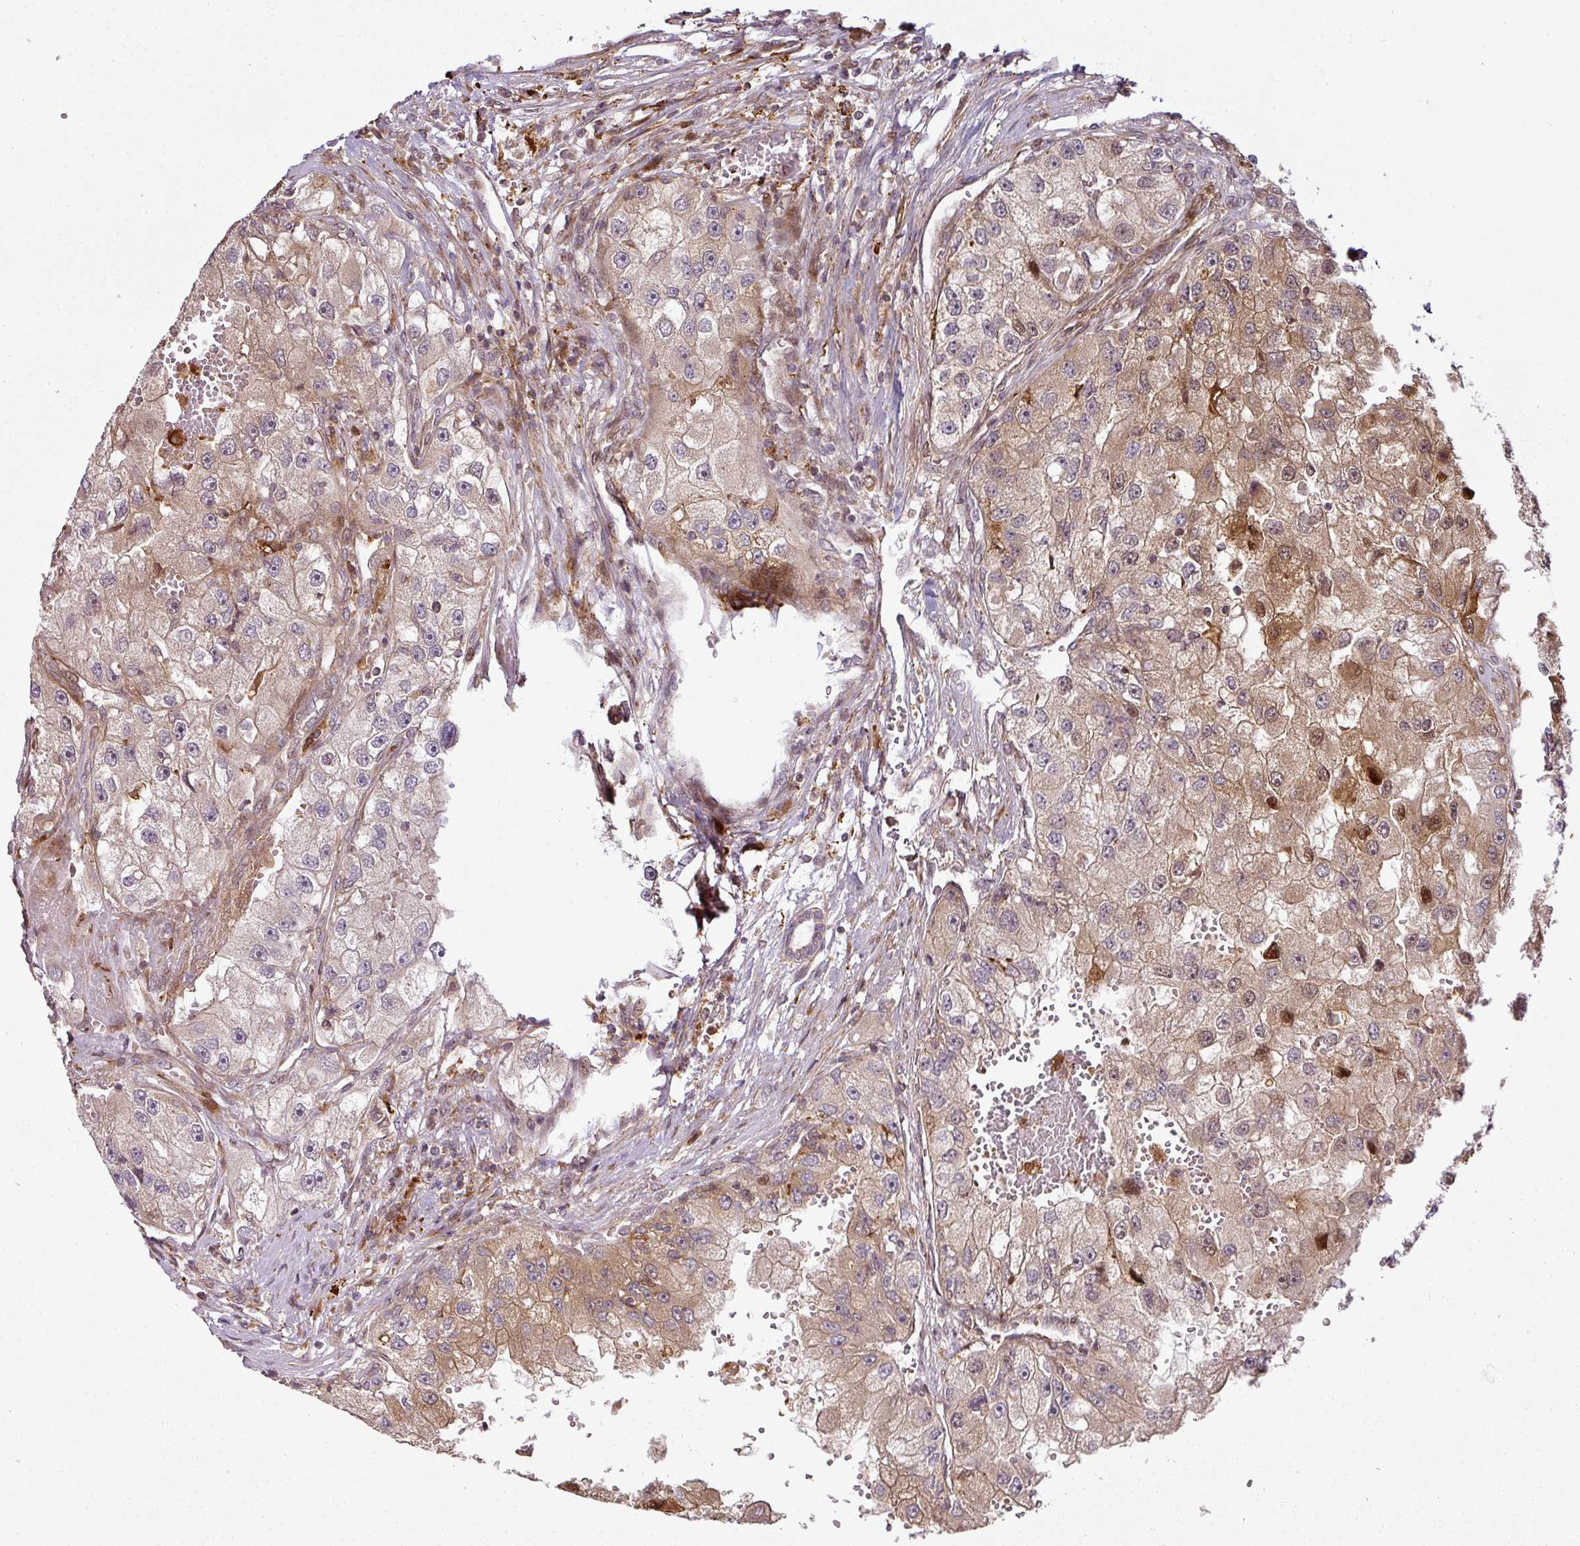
{"staining": {"intensity": "moderate", "quantity": ">75%", "location": "cytoplasmic/membranous,nuclear"}, "tissue": "renal cancer", "cell_type": "Tumor cells", "image_type": "cancer", "snomed": [{"axis": "morphology", "description": "Adenocarcinoma, NOS"}, {"axis": "topography", "description": "Kidney"}], "caption": "Protein staining demonstrates moderate cytoplasmic/membranous and nuclear positivity in about >75% of tumor cells in renal cancer.", "gene": "ATAT1", "patient": {"sex": "male", "age": 63}}